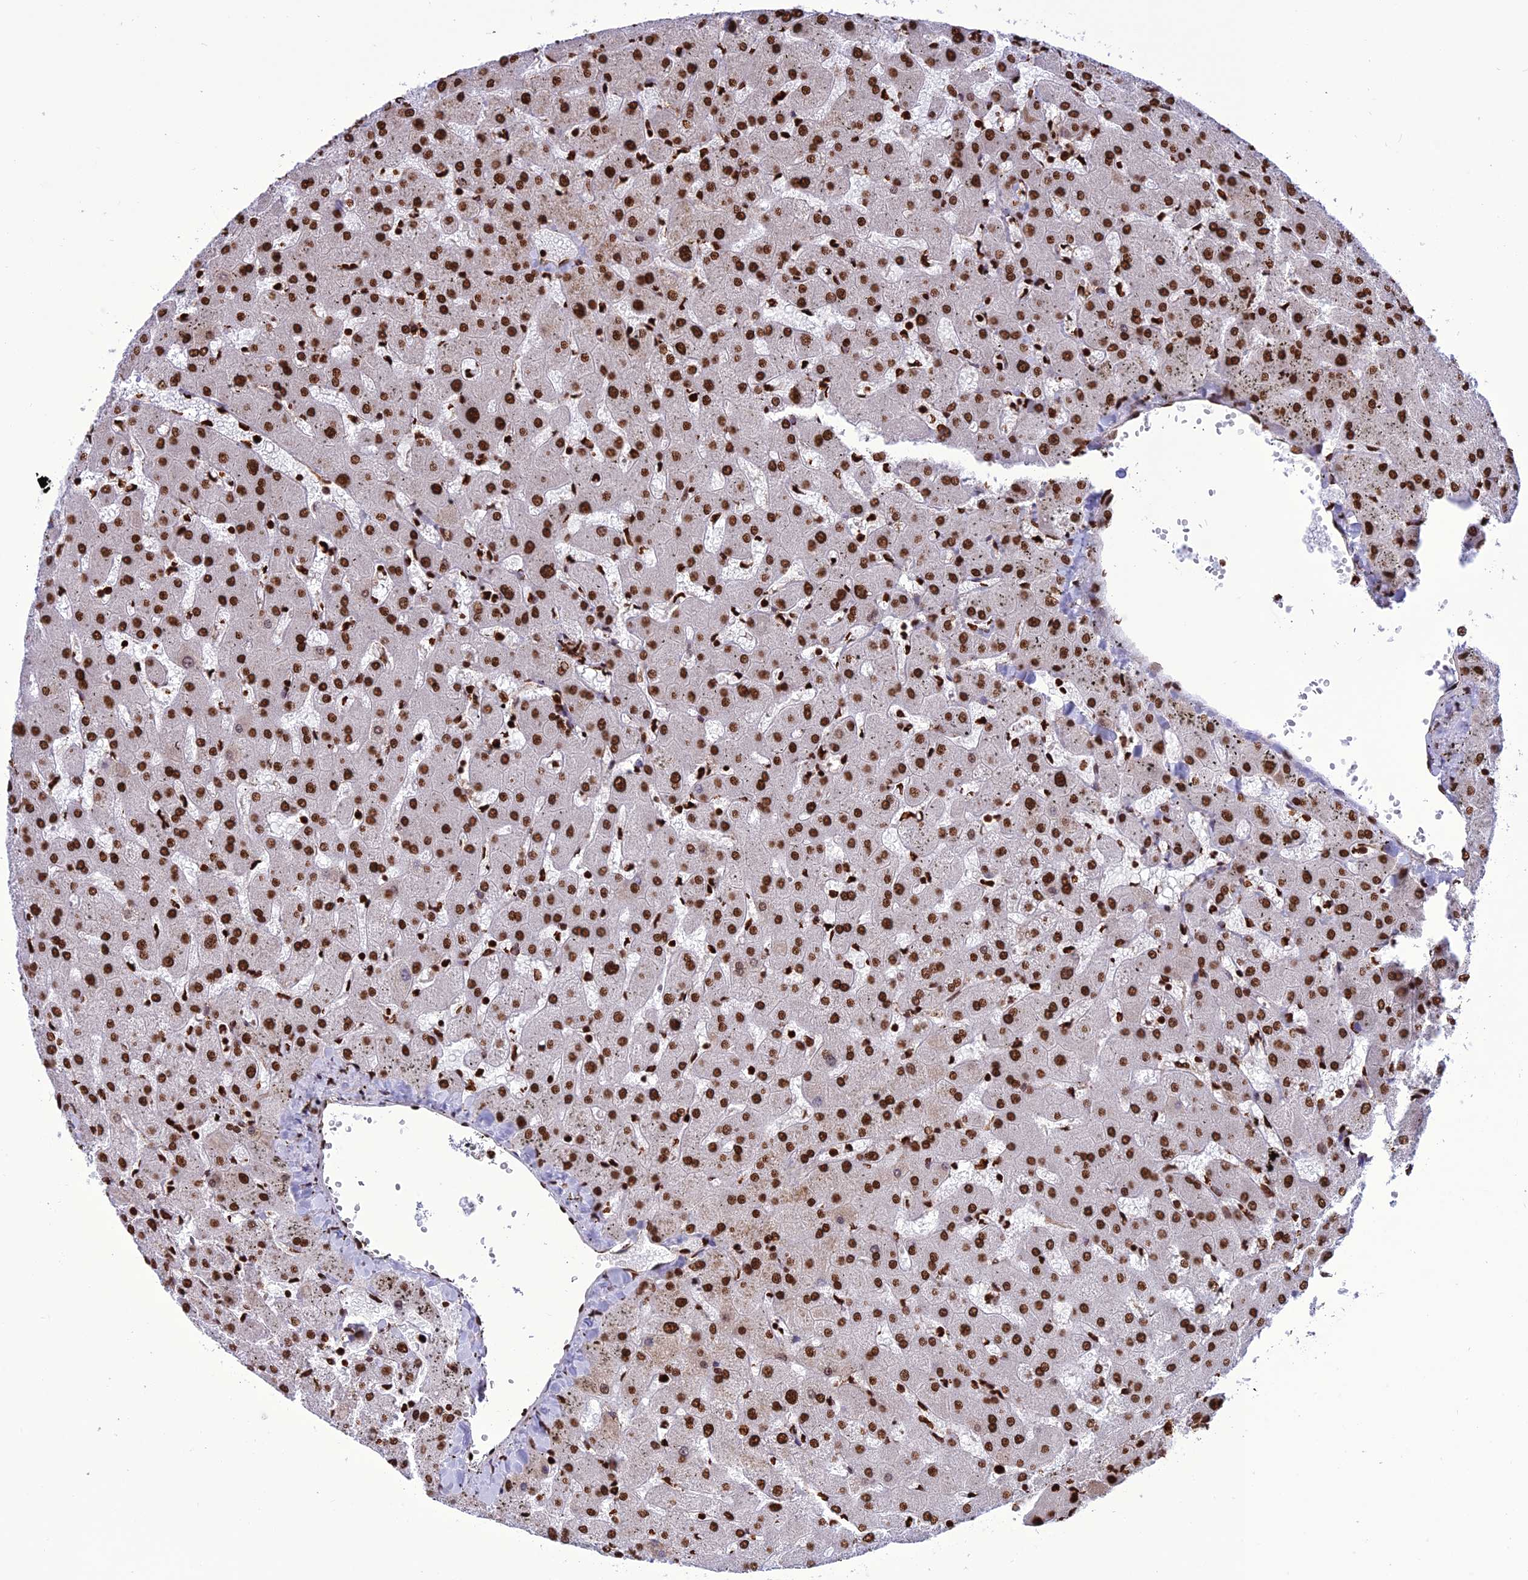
{"staining": {"intensity": "strong", "quantity": ">75%", "location": "nuclear"}, "tissue": "liver", "cell_type": "Cholangiocytes", "image_type": "normal", "snomed": [{"axis": "morphology", "description": "Normal tissue, NOS"}, {"axis": "topography", "description": "Liver"}], "caption": "Immunohistochemical staining of unremarkable human liver shows >75% levels of strong nuclear protein expression in about >75% of cholangiocytes.", "gene": "INO80E", "patient": {"sex": "female", "age": 63}}